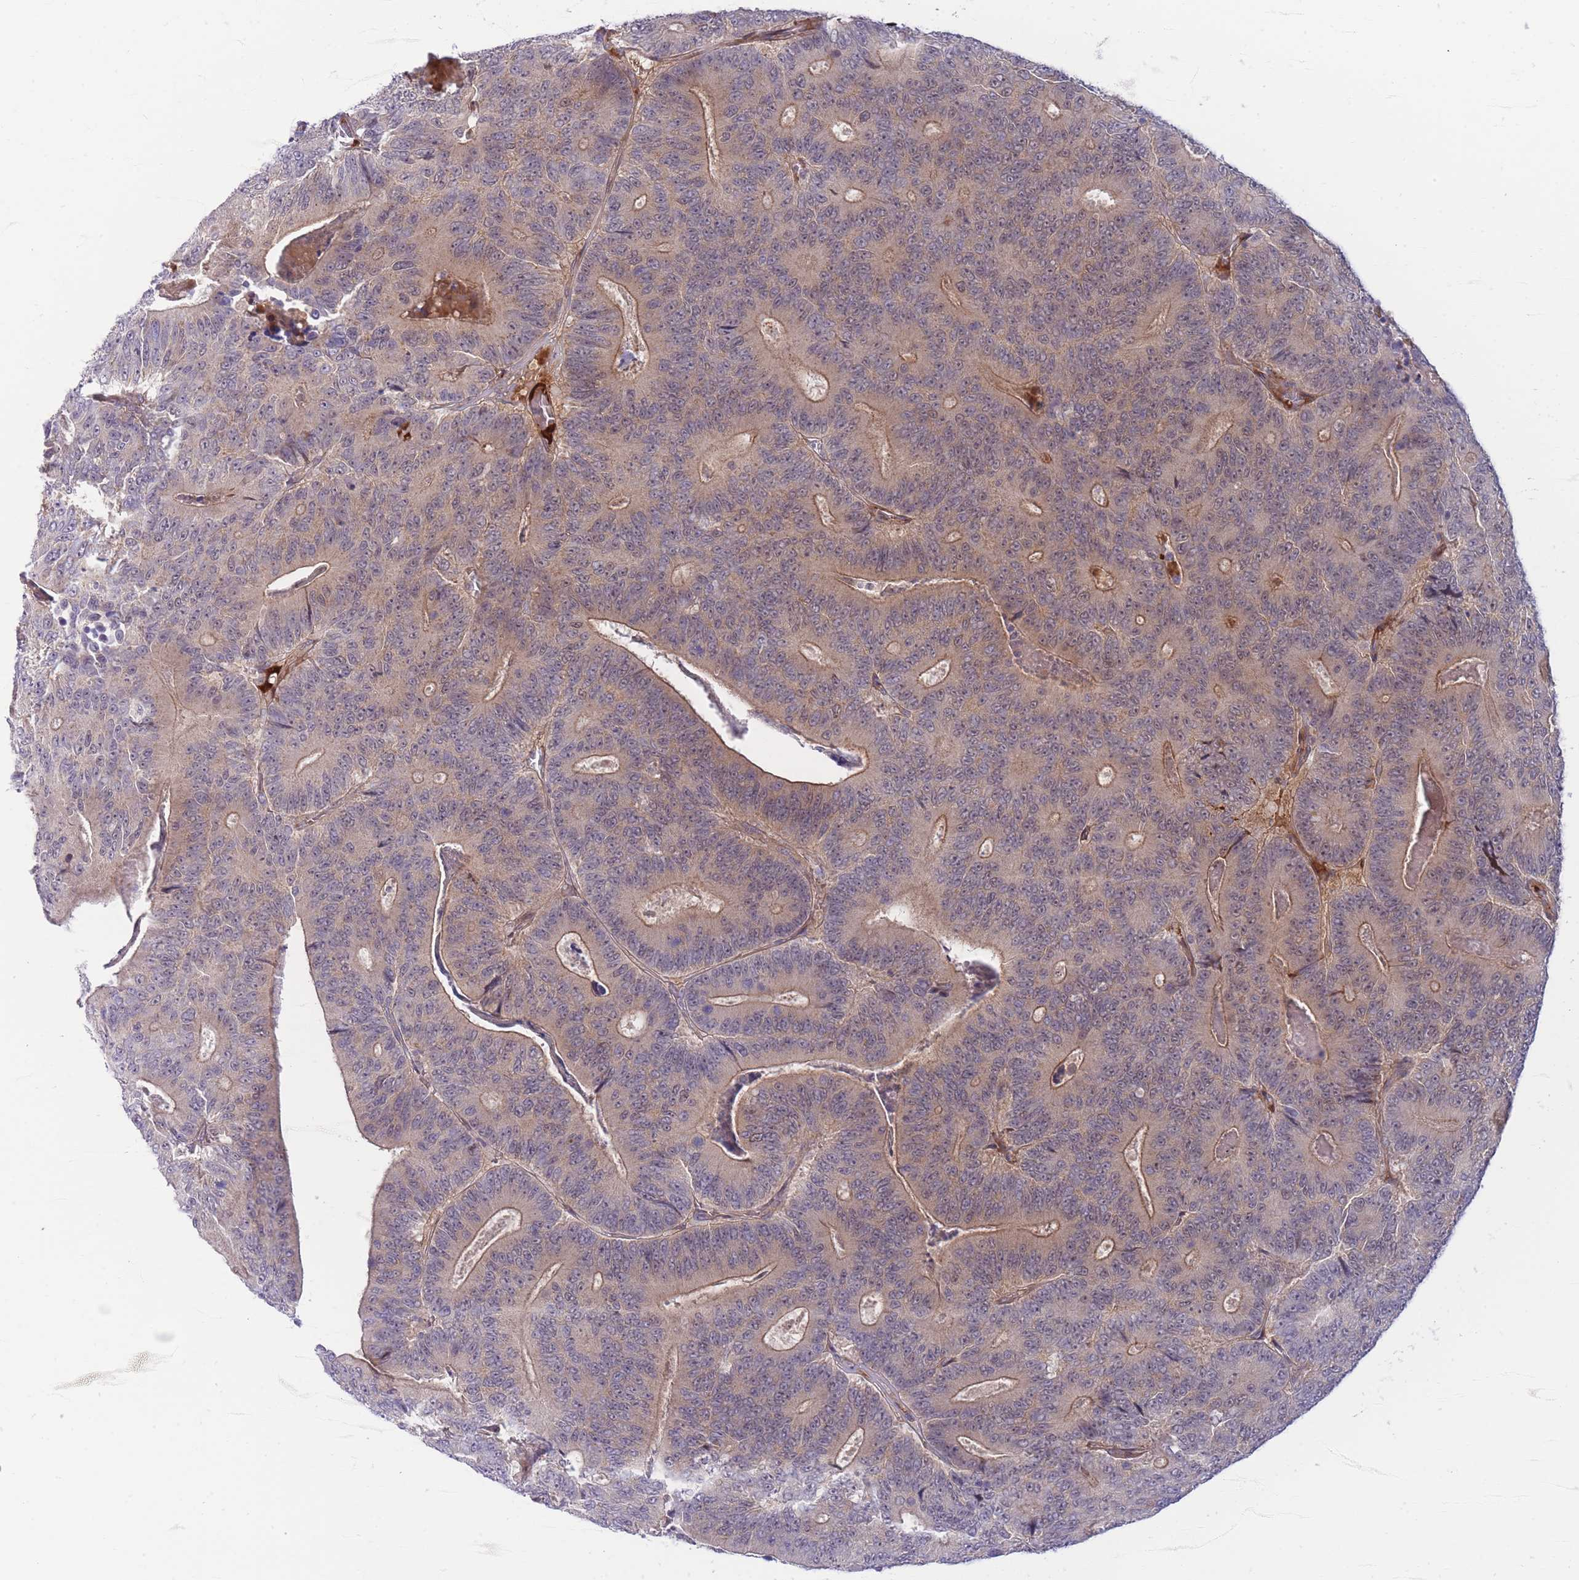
{"staining": {"intensity": "negative", "quantity": "none", "location": "none"}, "tissue": "colorectal cancer", "cell_type": "Tumor cells", "image_type": "cancer", "snomed": [{"axis": "morphology", "description": "Adenocarcinoma, NOS"}, {"axis": "topography", "description": "Colon"}], "caption": "Tumor cells are negative for brown protein staining in adenocarcinoma (colorectal).", "gene": "APOL4", "patient": {"sex": "male", "age": 83}}